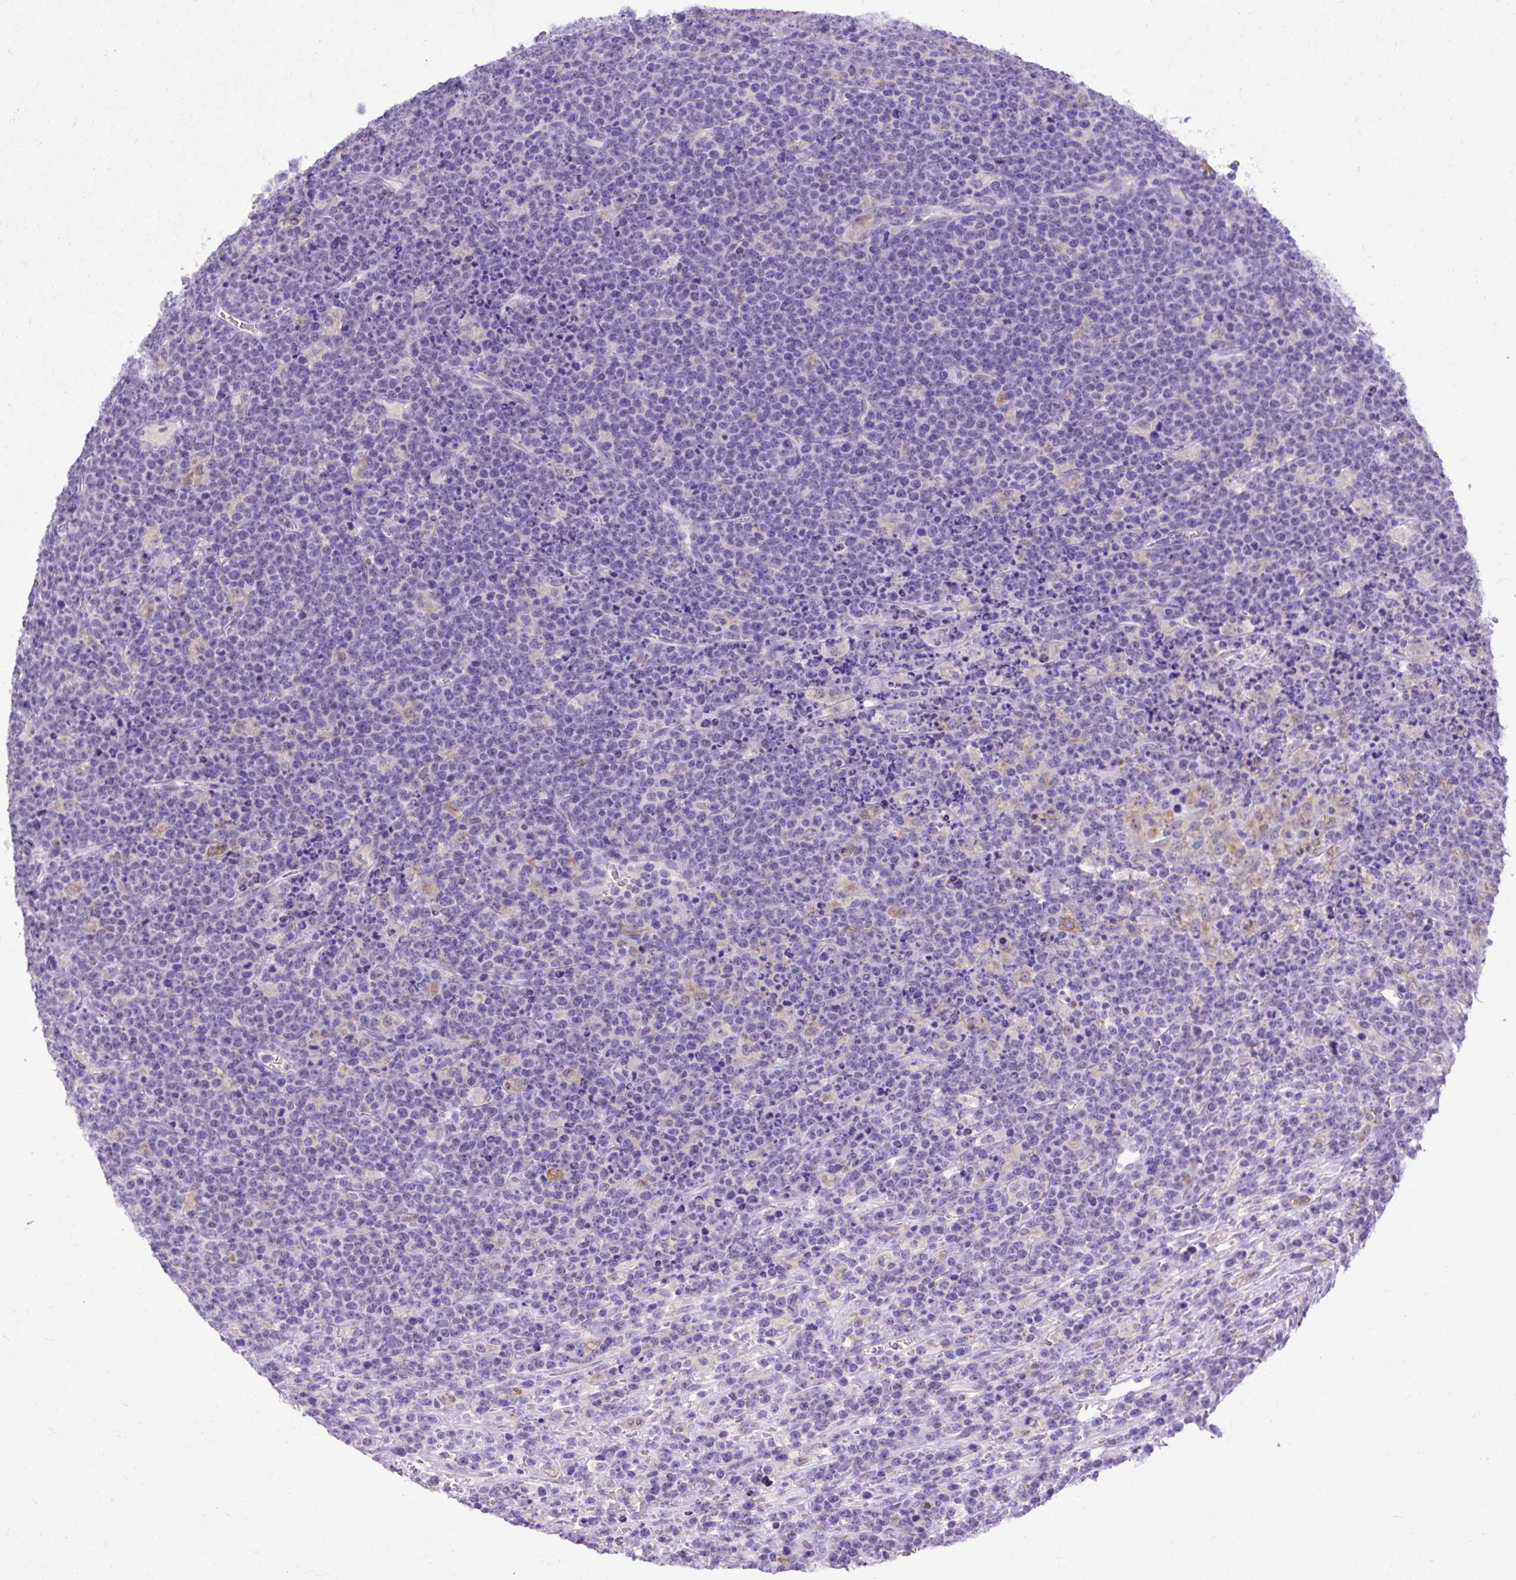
{"staining": {"intensity": "negative", "quantity": "none", "location": "none"}, "tissue": "lymphoma", "cell_type": "Tumor cells", "image_type": "cancer", "snomed": [{"axis": "morphology", "description": "Malignant lymphoma, non-Hodgkin's type, High grade"}, {"axis": "topography", "description": "Ovary"}], "caption": "A photomicrograph of malignant lymphoma, non-Hodgkin's type (high-grade) stained for a protein shows no brown staining in tumor cells.", "gene": "SPTBN5", "patient": {"sex": "female", "age": 56}}